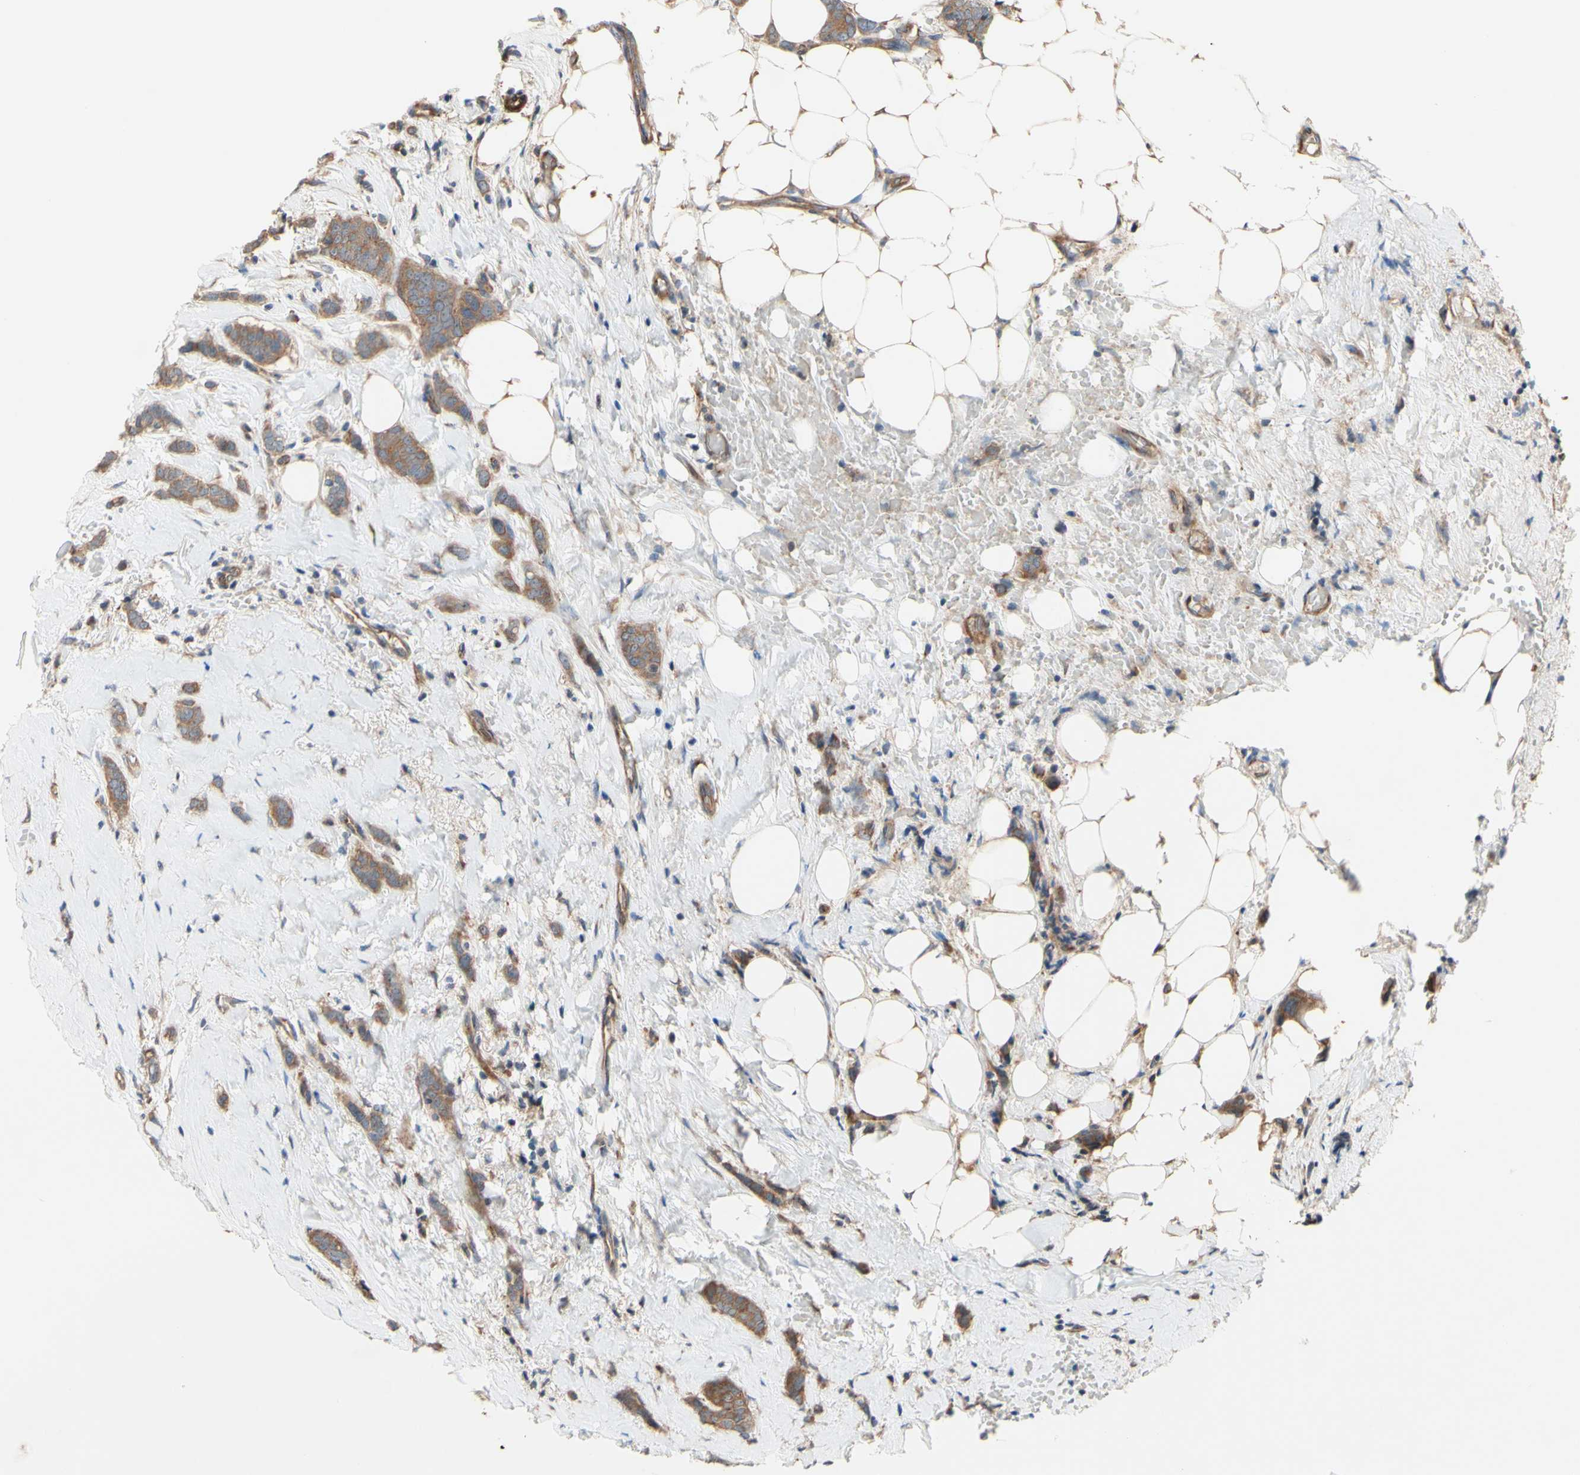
{"staining": {"intensity": "moderate", "quantity": ">75%", "location": "cytoplasmic/membranous"}, "tissue": "breast cancer", "cell_type": "Tumor cells", "image_type": "cancer", "snomed": [{"axis": "morphology", "description": "Lobular carcinoma"}, {"axis": "topography", "description": "Skin"}, {"axis": "topography", "description": "Breast"}], "caption": "Protein staining of breast lobular carcinoma tissue shows moderate cytoplasmic/membranous staining in about >75% of tumor cells.", "gene": "DYNLRB1", "patient": {"sex": "female", "age": 46}}